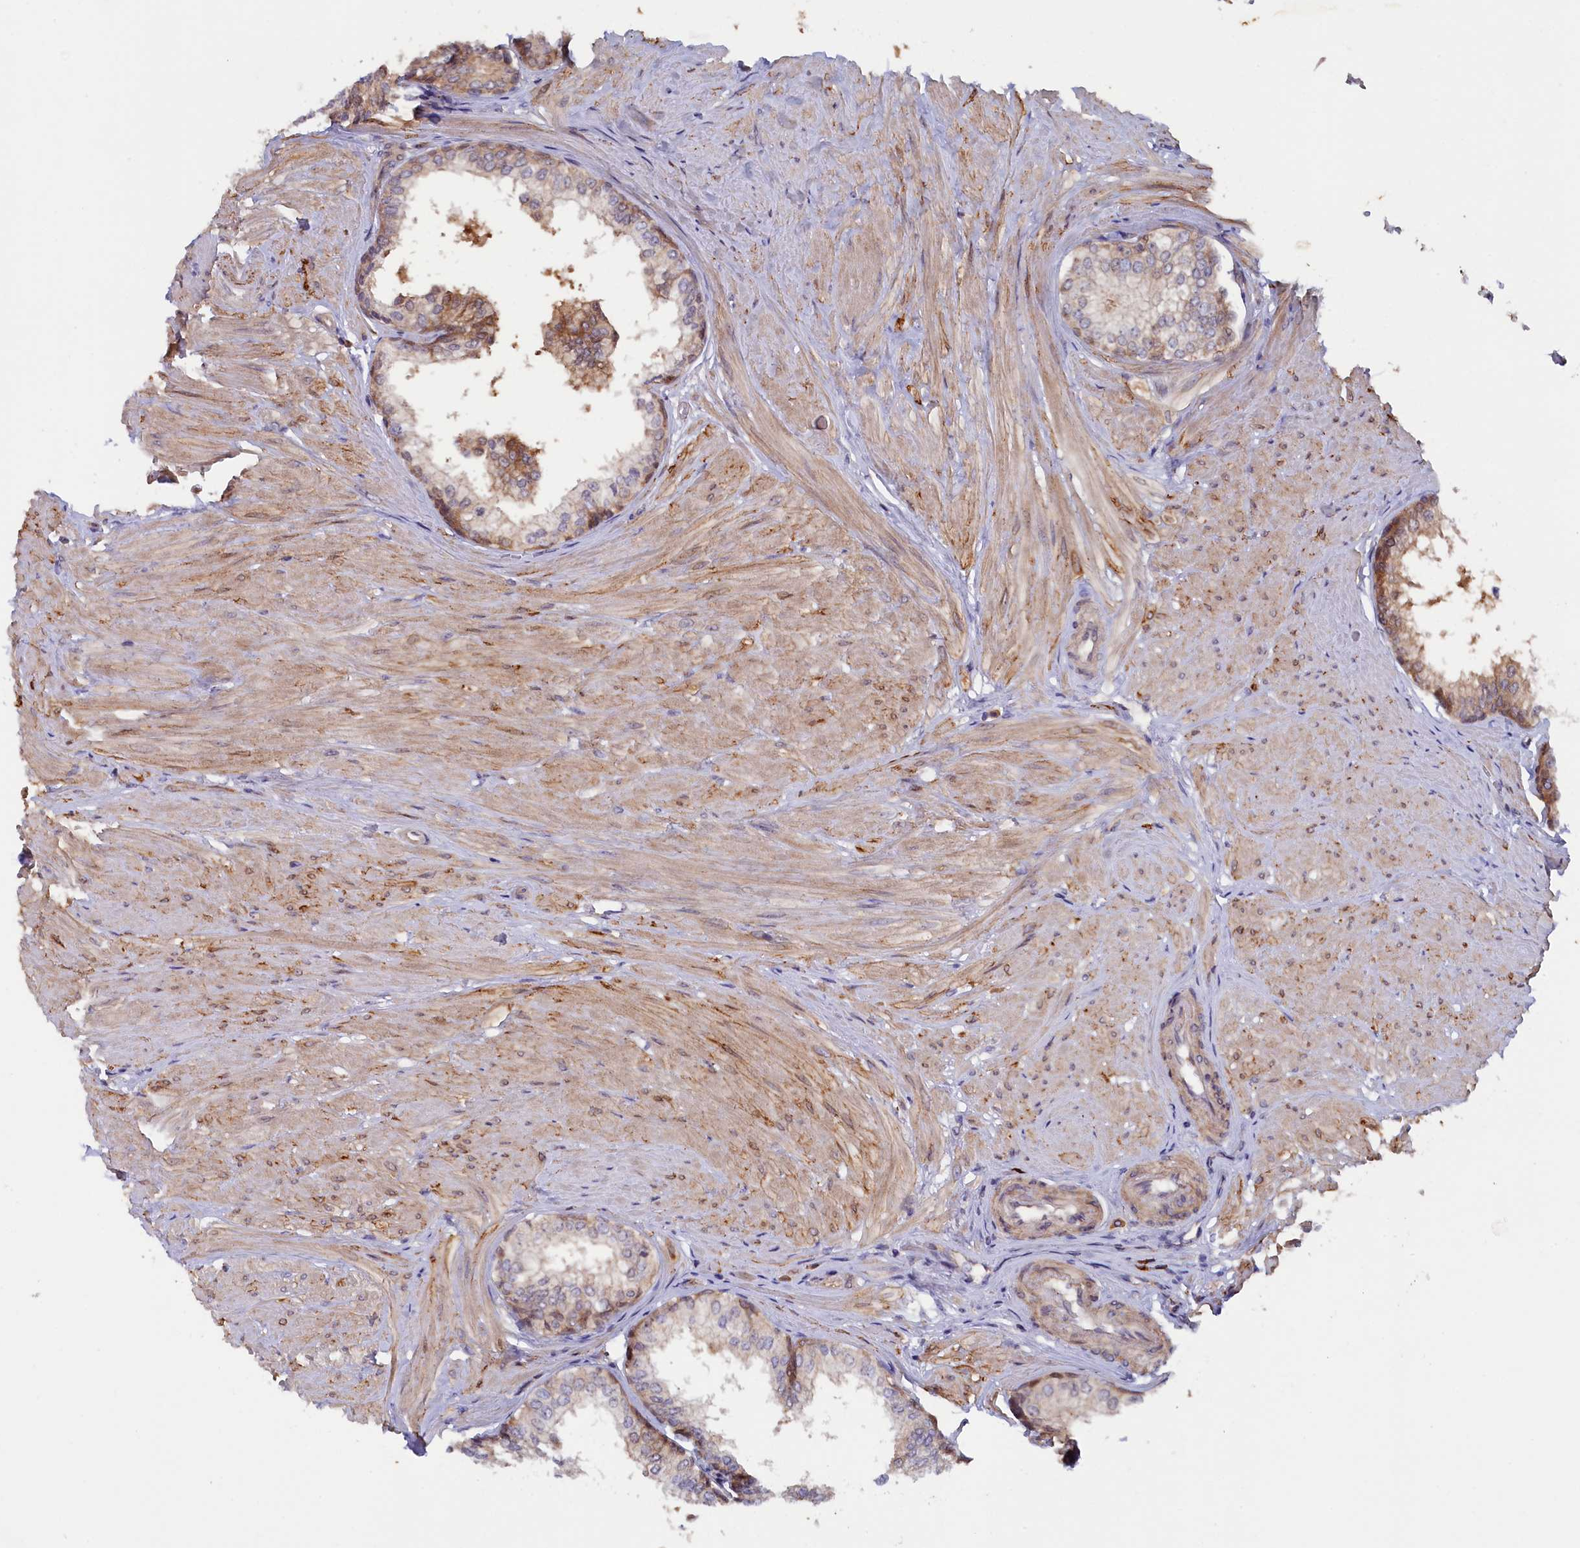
{"staining": {"intensity": "moderate", "quantity": "25%-75%", "location": "cytoplasmic/membranous"}, "tissue": "prostate", "cell_type": "Glandular cells", "image_type": "normal", "snomed": [{"axis": "morphology", "description": "Normal tissue, NOS"}, {"axis": "topography", "description": "Prostate"}], "caption": "A brown stain highlights moderate cytoplasmic/membranous staining of a protein in glandular cells of normal prostate. The protein of interest is stained brown, and the nuclei are stained in blue (DAB IHC with brightfield microscopy, high magnification).", "gene": "JPT2", "patient": {"sex": "male", "age": 48}}